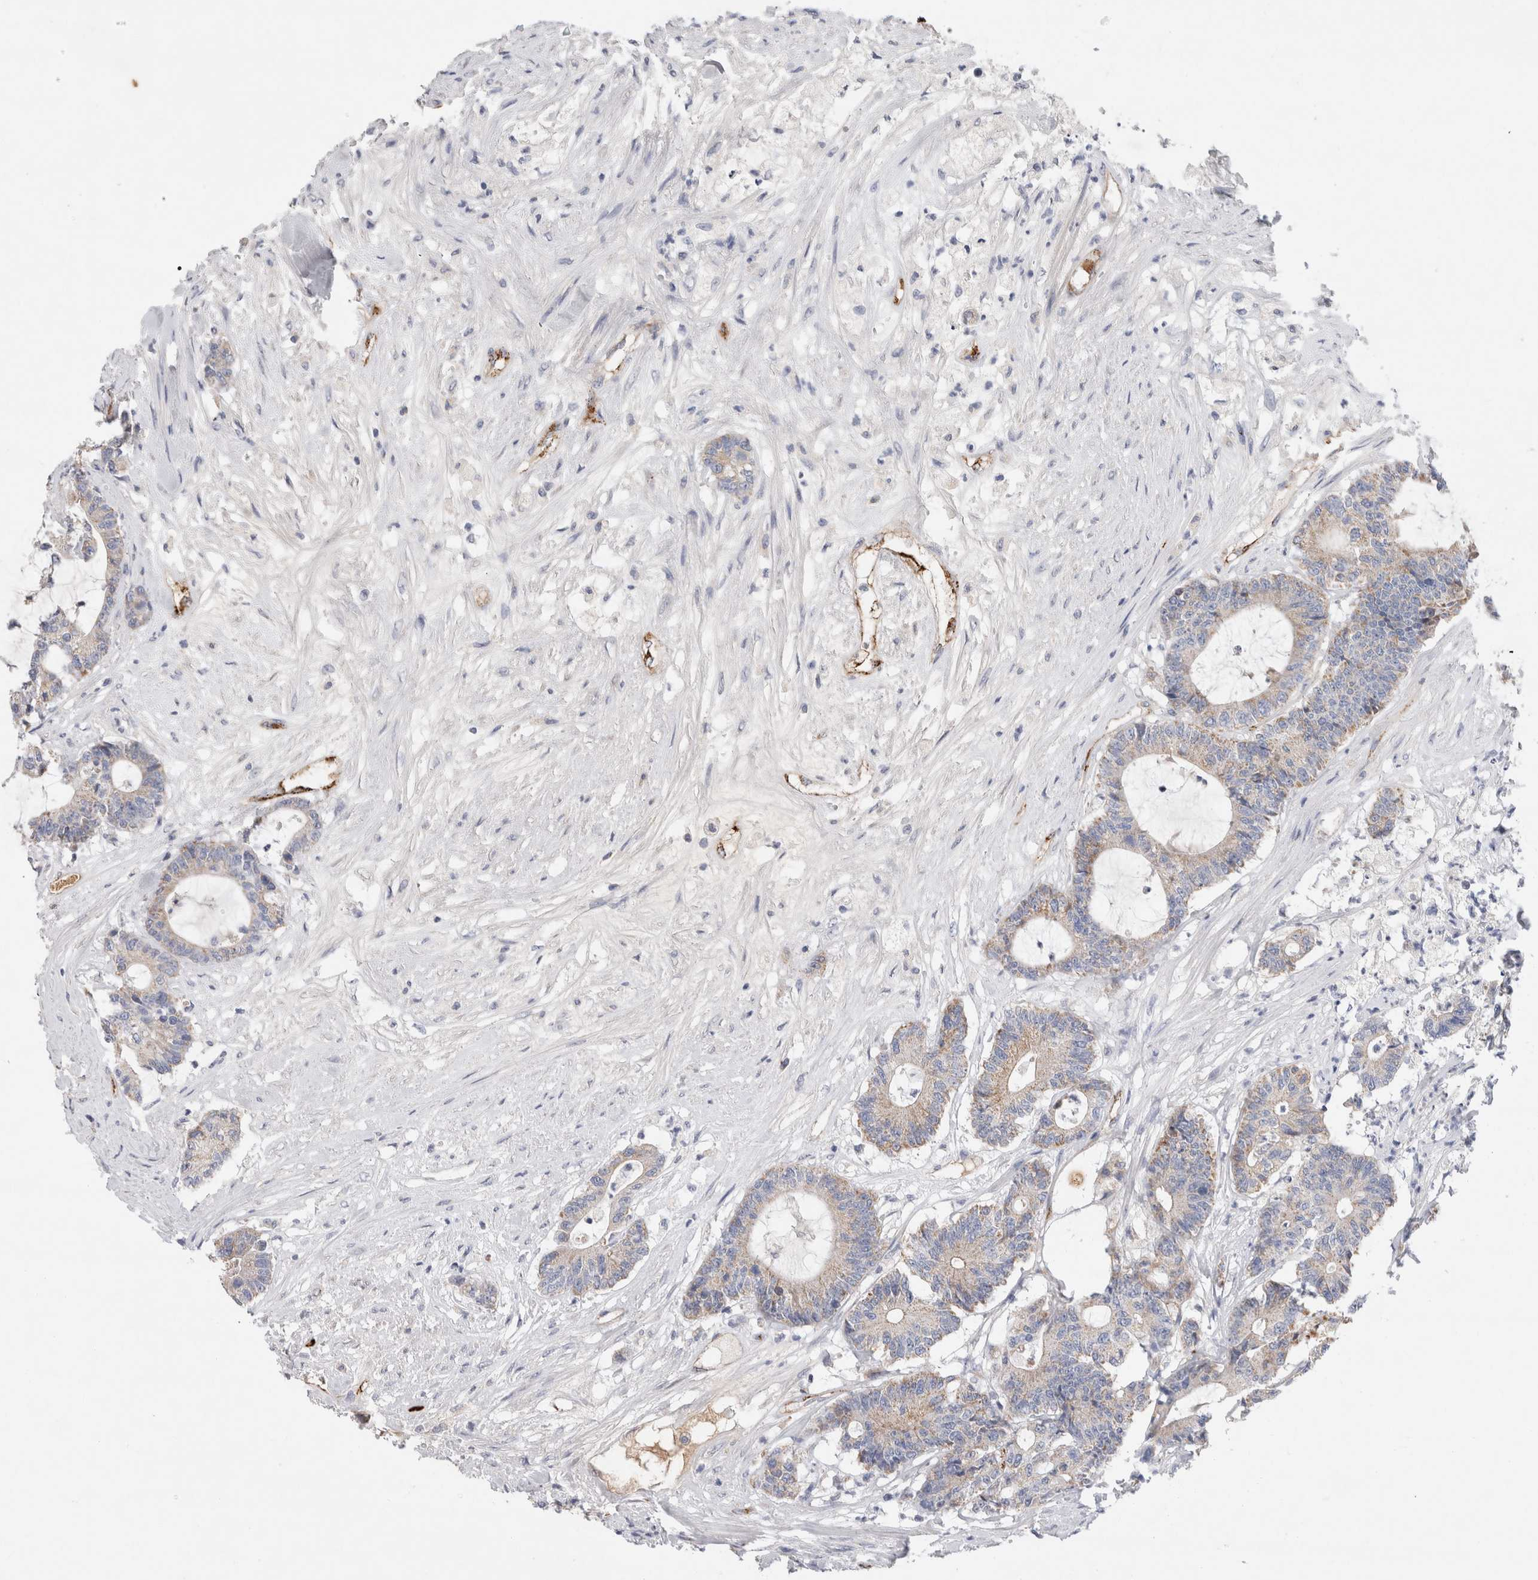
{"staining": {"intensity": "weak", "quantity": "25%-75%", "location": "cytoplasmic/membranous"}, "tissue": "colorectal cancer", "cell_type": "Tumor cells", "image_type": "cancer", "snomed": [{"axis": "morphology", "description": "Adenocarcinoma, NOS"}, {"axis": "topography", "description": "Colon"}], "caption": "High-power microscopy captured an immunohistochemistry photomicrograph of colorectal cancer, revealing weak cytoplasmic/membranous expression in about 25%-75% of tumor cells. The staining was performed using DAB, with brown indicating positive protein expression. Nuclei are stained blue with hematoxylin.", "gene": "IARS2", "patient": {"sex": "female", "age": 84}}